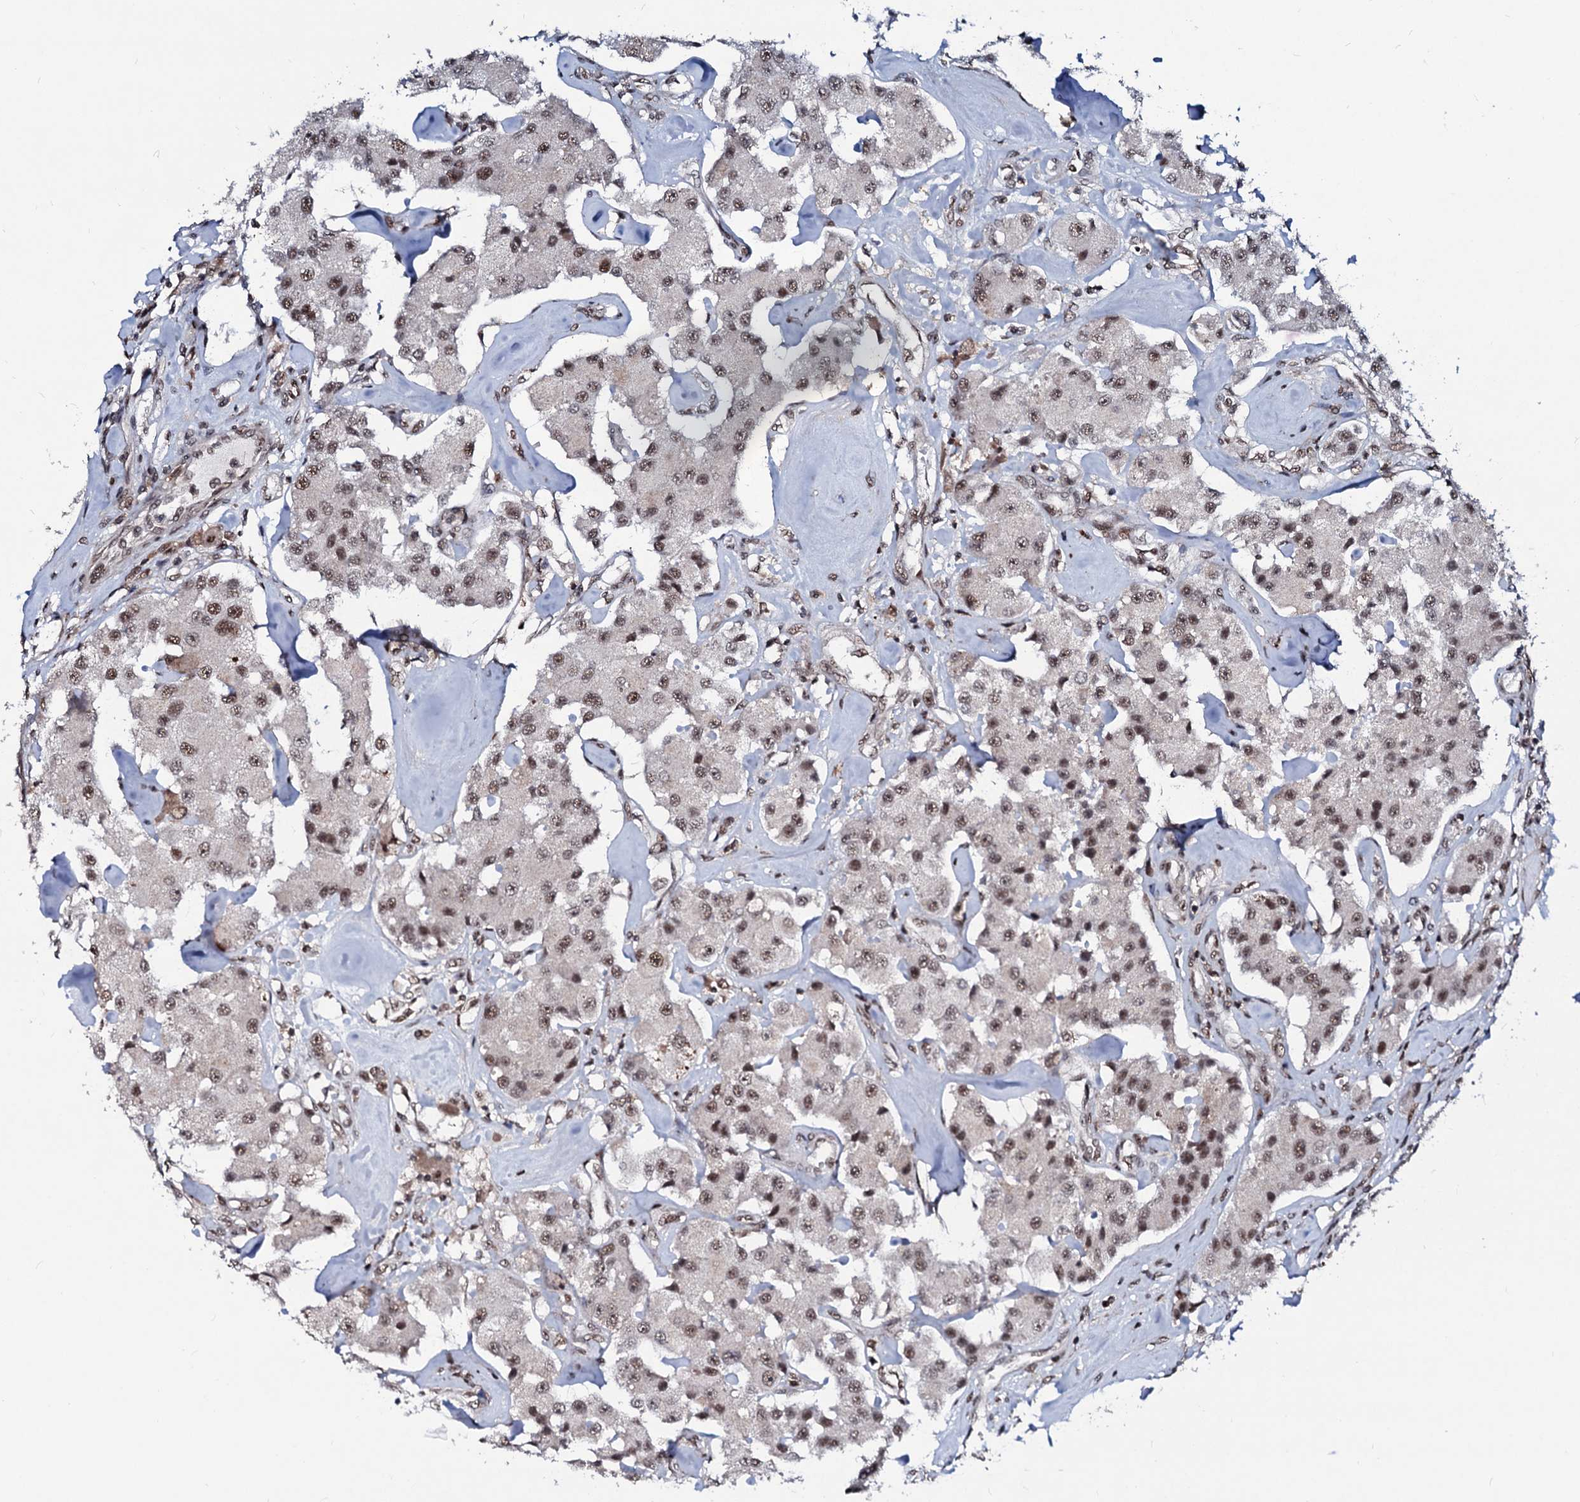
{"staining": {"intensity": "moderate", "quantity": ">75%", "location": "nuclear"}, "tissue": "carcinoid", "cell_type": "Tumor cells", "image_type": "cancer", "snomed": [{"axis": "morphology", "description": "Carcinoid, malignant, NOS"}, {"axis": "topography", "description": "Pancreas"}], "caption": "The image reveals staining of carcinoid, revealing moderate nuclear protein staining (brown color) within tumor cells.", "gene": "PRPF18", "patient": {"sex": "male", "age": 41}}